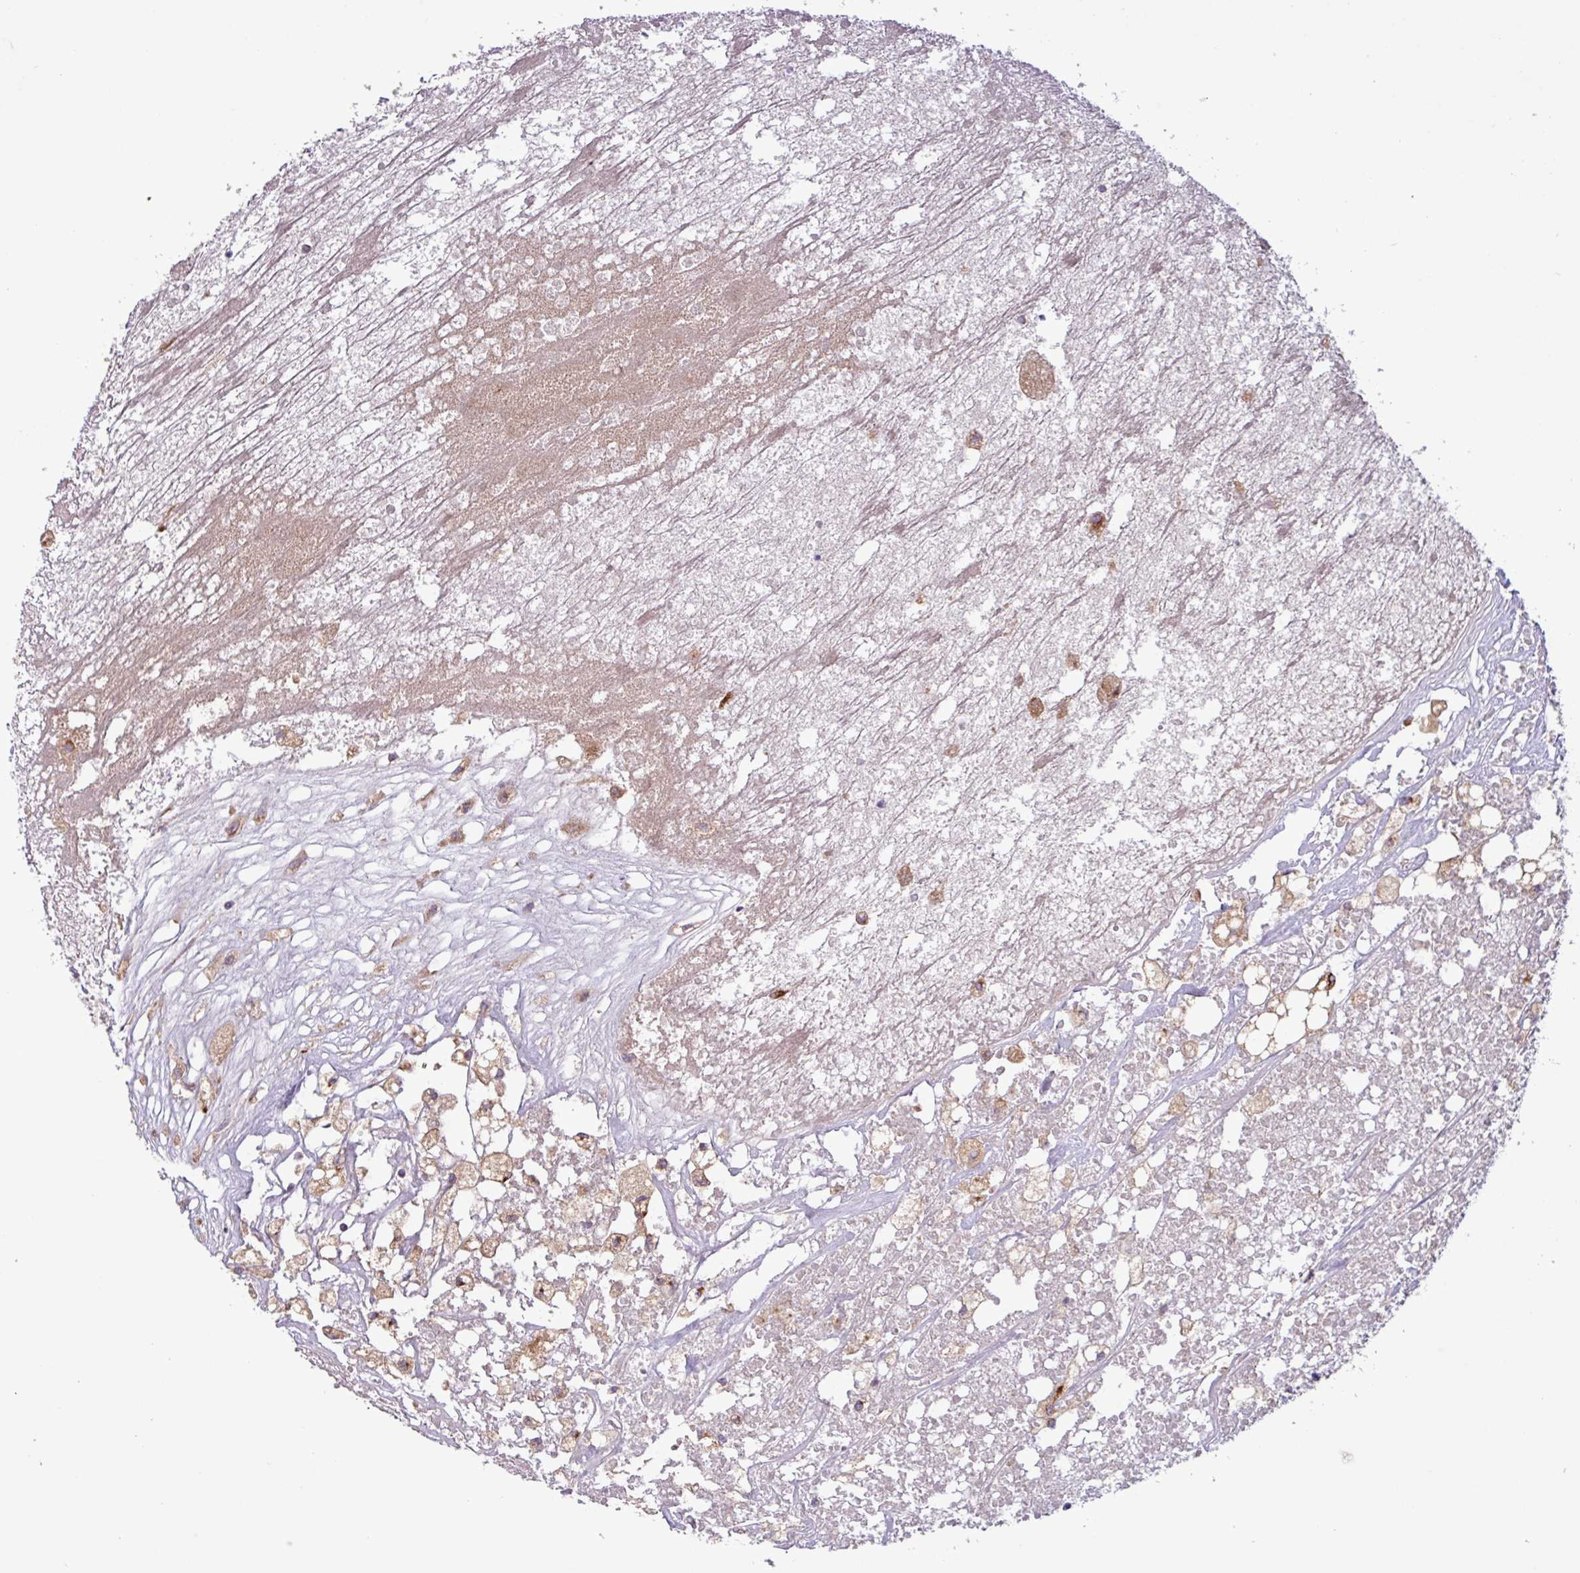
{"staining": {"intensity": "weak", "quantity": "<25%", "location": "cytoplasmic/membranous"}, "tissue": "renal cancer", "cell_type": "Tumor cells", "image_type": "cancer", "snomed": [{"axis": "morphology", "description": "Adenocarcinoma, NOS"}, {"axis": "topography", "description": "Kidney"}], "caption": "Micrograph shows no significant protein staining in tumor cells of adenocarcinoma (renal).", "gene": "RAB19", "patient": {"sex": "male", "age": 59}}